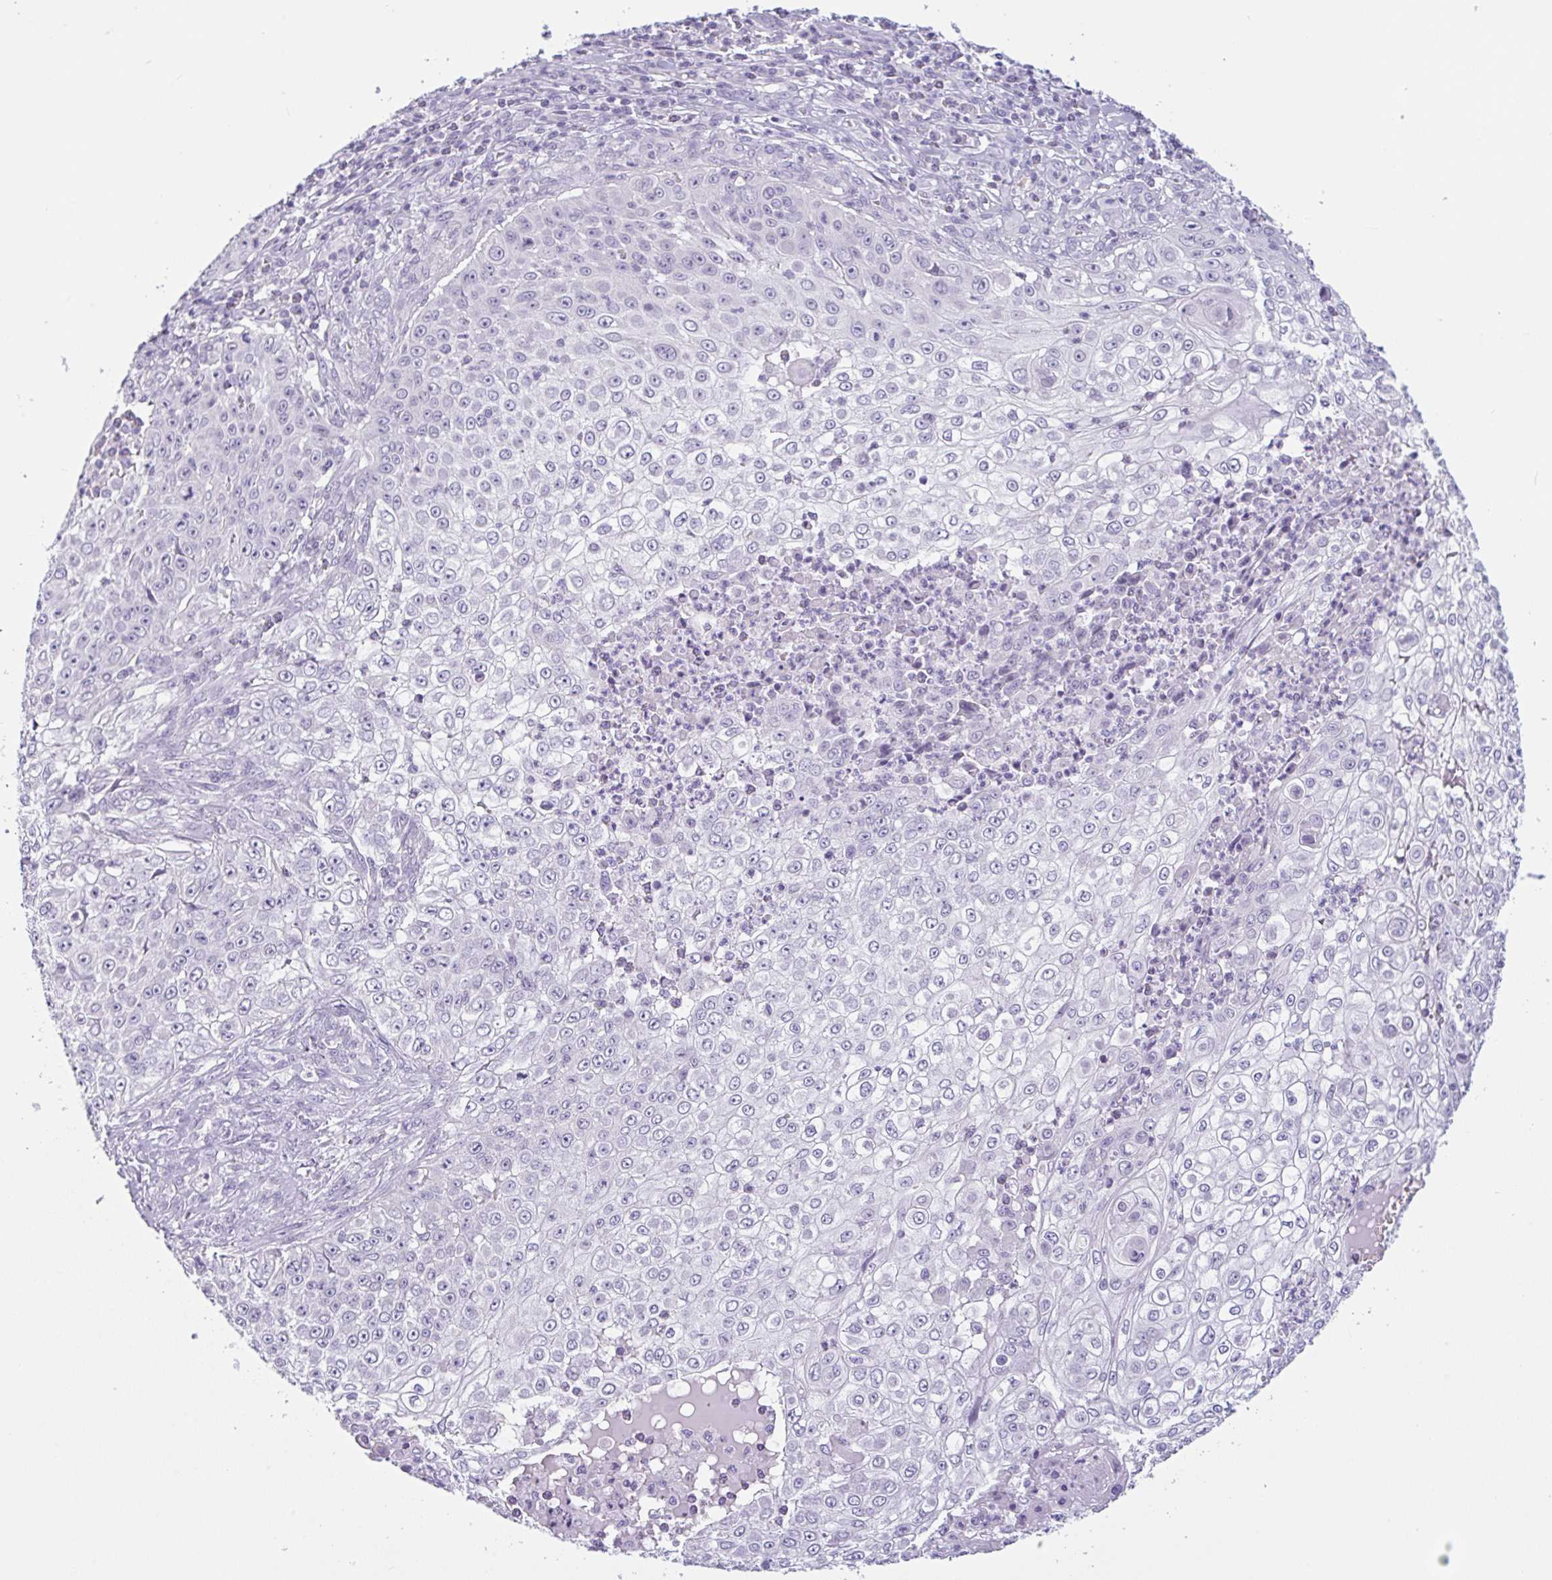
{"staining": {"intensity": "negative", "quantity": "none", "location": "none"}, "tissue": "skin cancer", "cell_type": "Tumor cells", "image_type": "cancer", "snomed": [{"axis": "morphology", "description": "Squamous cell carcinoma, NOS"}, {"axis": "topography", "description": "Skin"}], "caption": "Tumor cells are negative for protein expression in human skin squamous cell carcinoma.", "gene": "CTSE", "patient": {"sex": "male", "age": 24}}